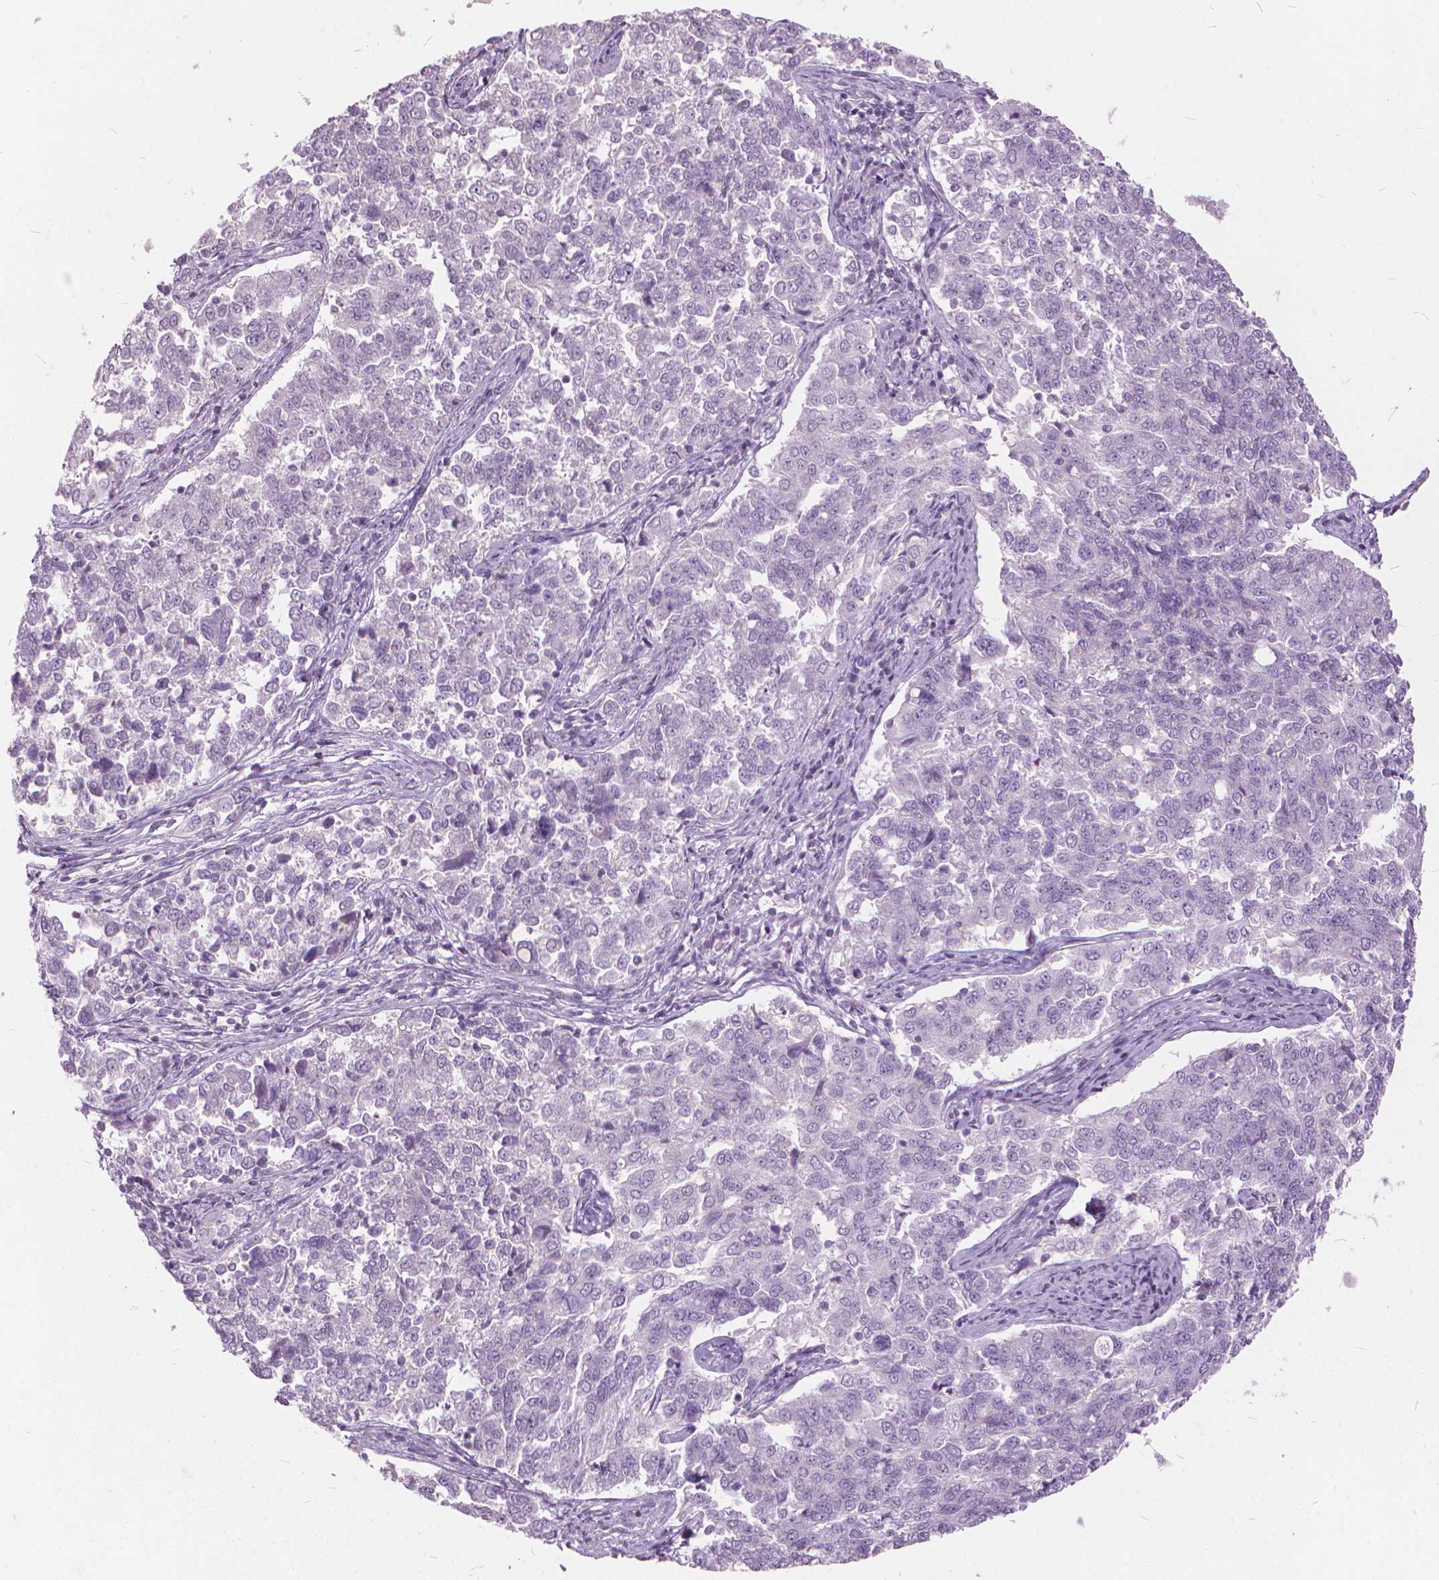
{"staining": {"intensity": "negative", "quantity": "none", "location": "none"}, "tissue": "endometrial cancer", "cell_type": "Tumor cells", "image_type": "cancer", "snomed": [{"axis": "morphology", "description": "Adenocarcinoma, NOS"}, {"axis": "topography", "description": "Endometrium"}], "caption": "Immunohistochemistry micrograph of neoplastic tissue: adenocarcinoma (endometrial) stained with DAB demonstrates no significant protein positivity in tumor cells. (Stains: DAB immunohistochemistry with hematoxylin counter stain, Microscopy: brightfield microscopy at high magnification).", "gene": "STAT5B", "patient": {"sex": "female", "age": 43}}